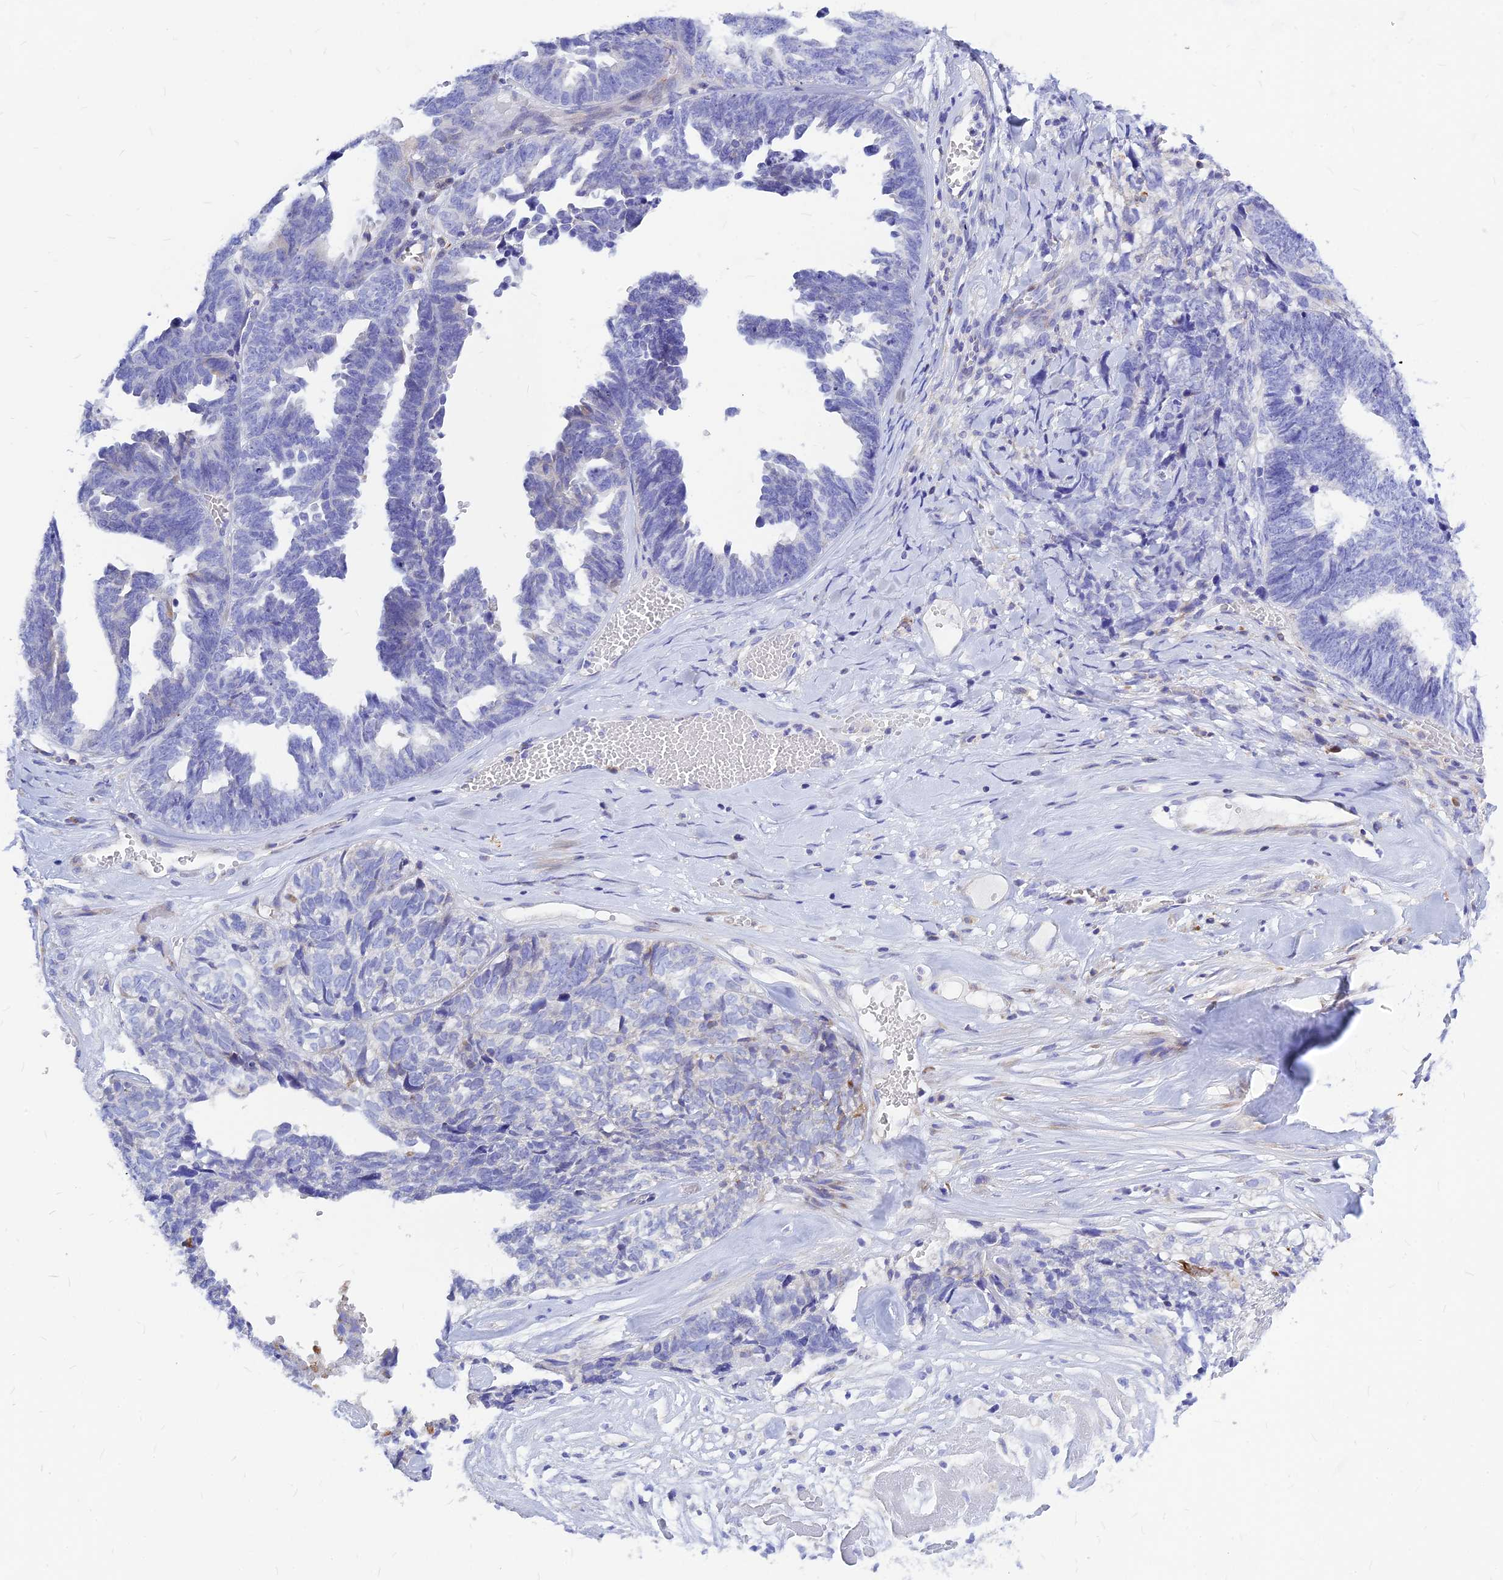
{"staining": {"intensity": "negative", "quantity": "none", "location": "none"}, "tissue": "ovarian cancer", "cell_type": "Tumor cells", "image_type": "cancer", "snomed": [{"axis": "morphology", "description": "Cystadenocarcinoma, serous, NOS"}, {"axis": "topography", "description": "Ovary"}], "caption": "Tumor cells are negative for protein expression in human ovarian cancer.", "gene": "CNOT6", "patient": {"sex": "female", "age": 79}}